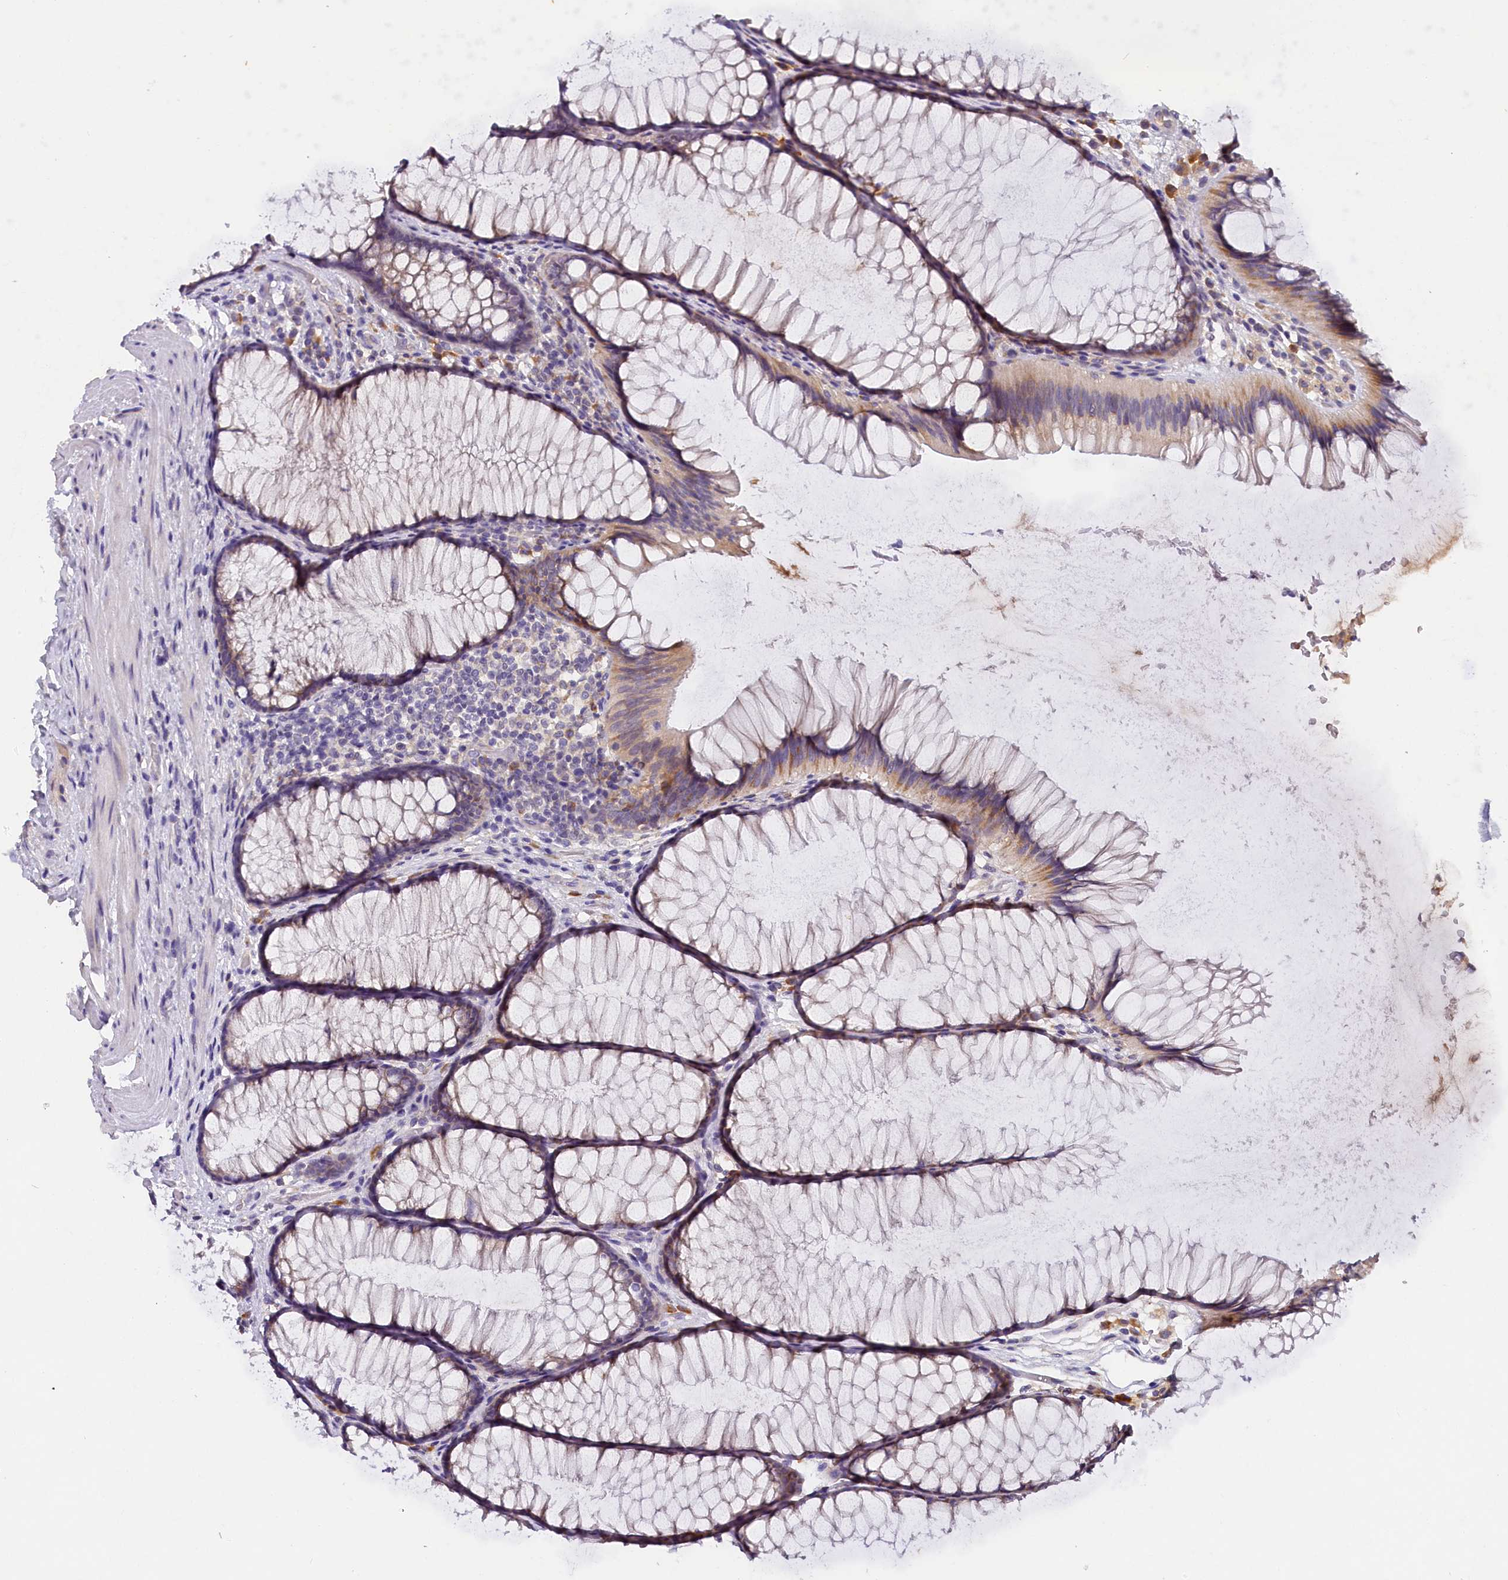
{"staining": {"intensity": "negative", "quantity": "none", "location": "none"}, "tissue": "colon", "cell_type": "Endothelial cells", "image_type": "normal", "snomed": [{"axis": "morphology", "description": "Normal tissue, NOS"}, {"axis": "topography", "description": "Colon"}], "caption": "High power microscopy image of an IHC photomicrograph of unremarkable colon, revealing no significant staining in endothelial cells.", "gene": "ST7L", "patient": {"sex": "female", "age": 82}}